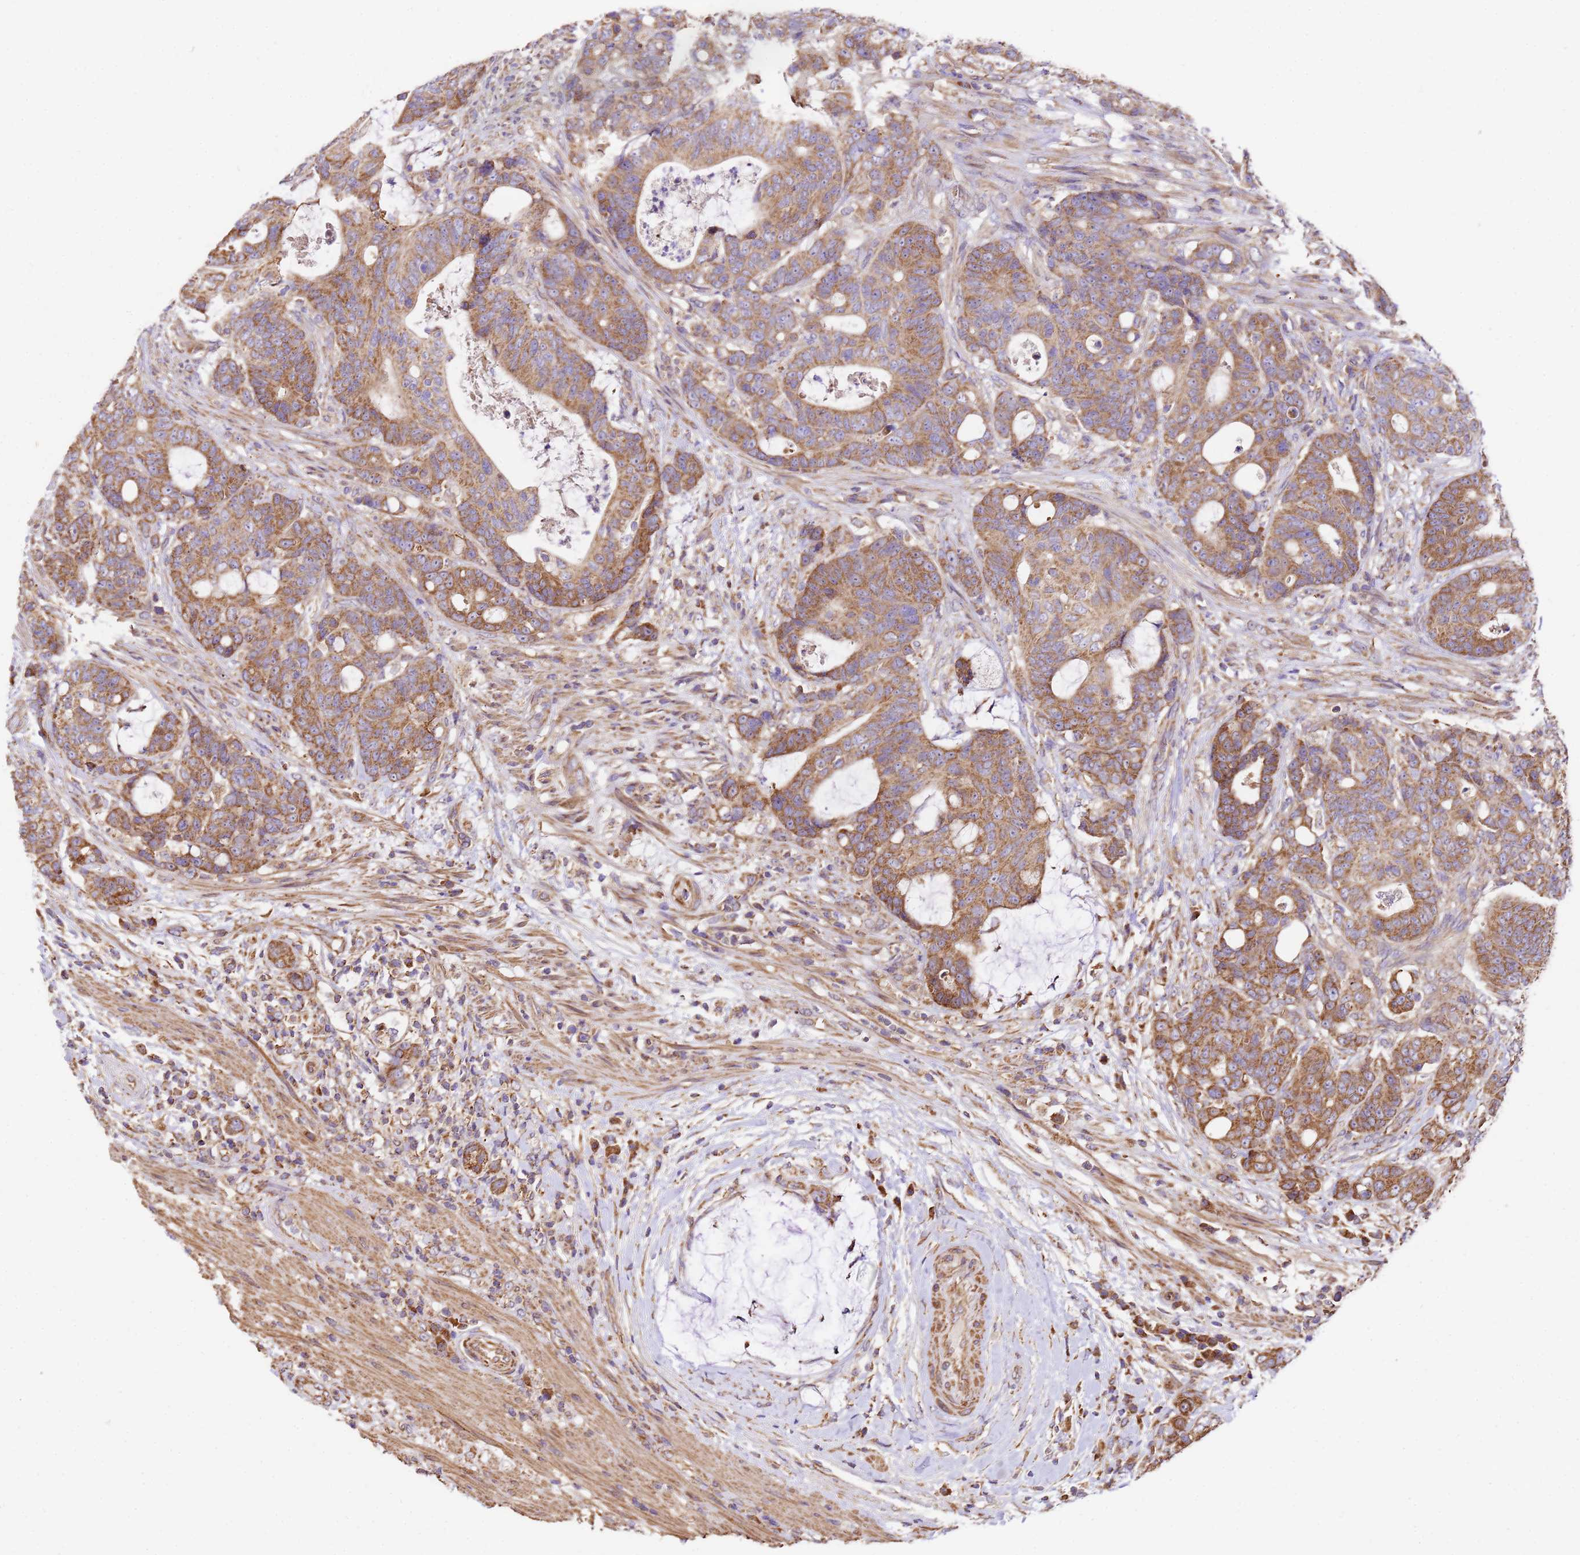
{"staining": {"intensity": "strong", "quantity": ">75%", "location": "cytoplasmic/membranous"}, "tissue": "colorectal cancer", "cell_type": "Tumor cells", "image_type": "cancer", "snomed": [{"axis": "morphology", "description": "Adenocarcinoma, NOS"}, {"axis": "topography", "description": "Colon"}], "caption": "Approximately >75% of tumor cells in human colorectal adenocarcinoma reveal strong cytoplasmic/membranous protein staining as visualized by brown immunohistochemical staining.", "gene": "LRRIQ1", "patient": {"sex": "female", "age": 82}}